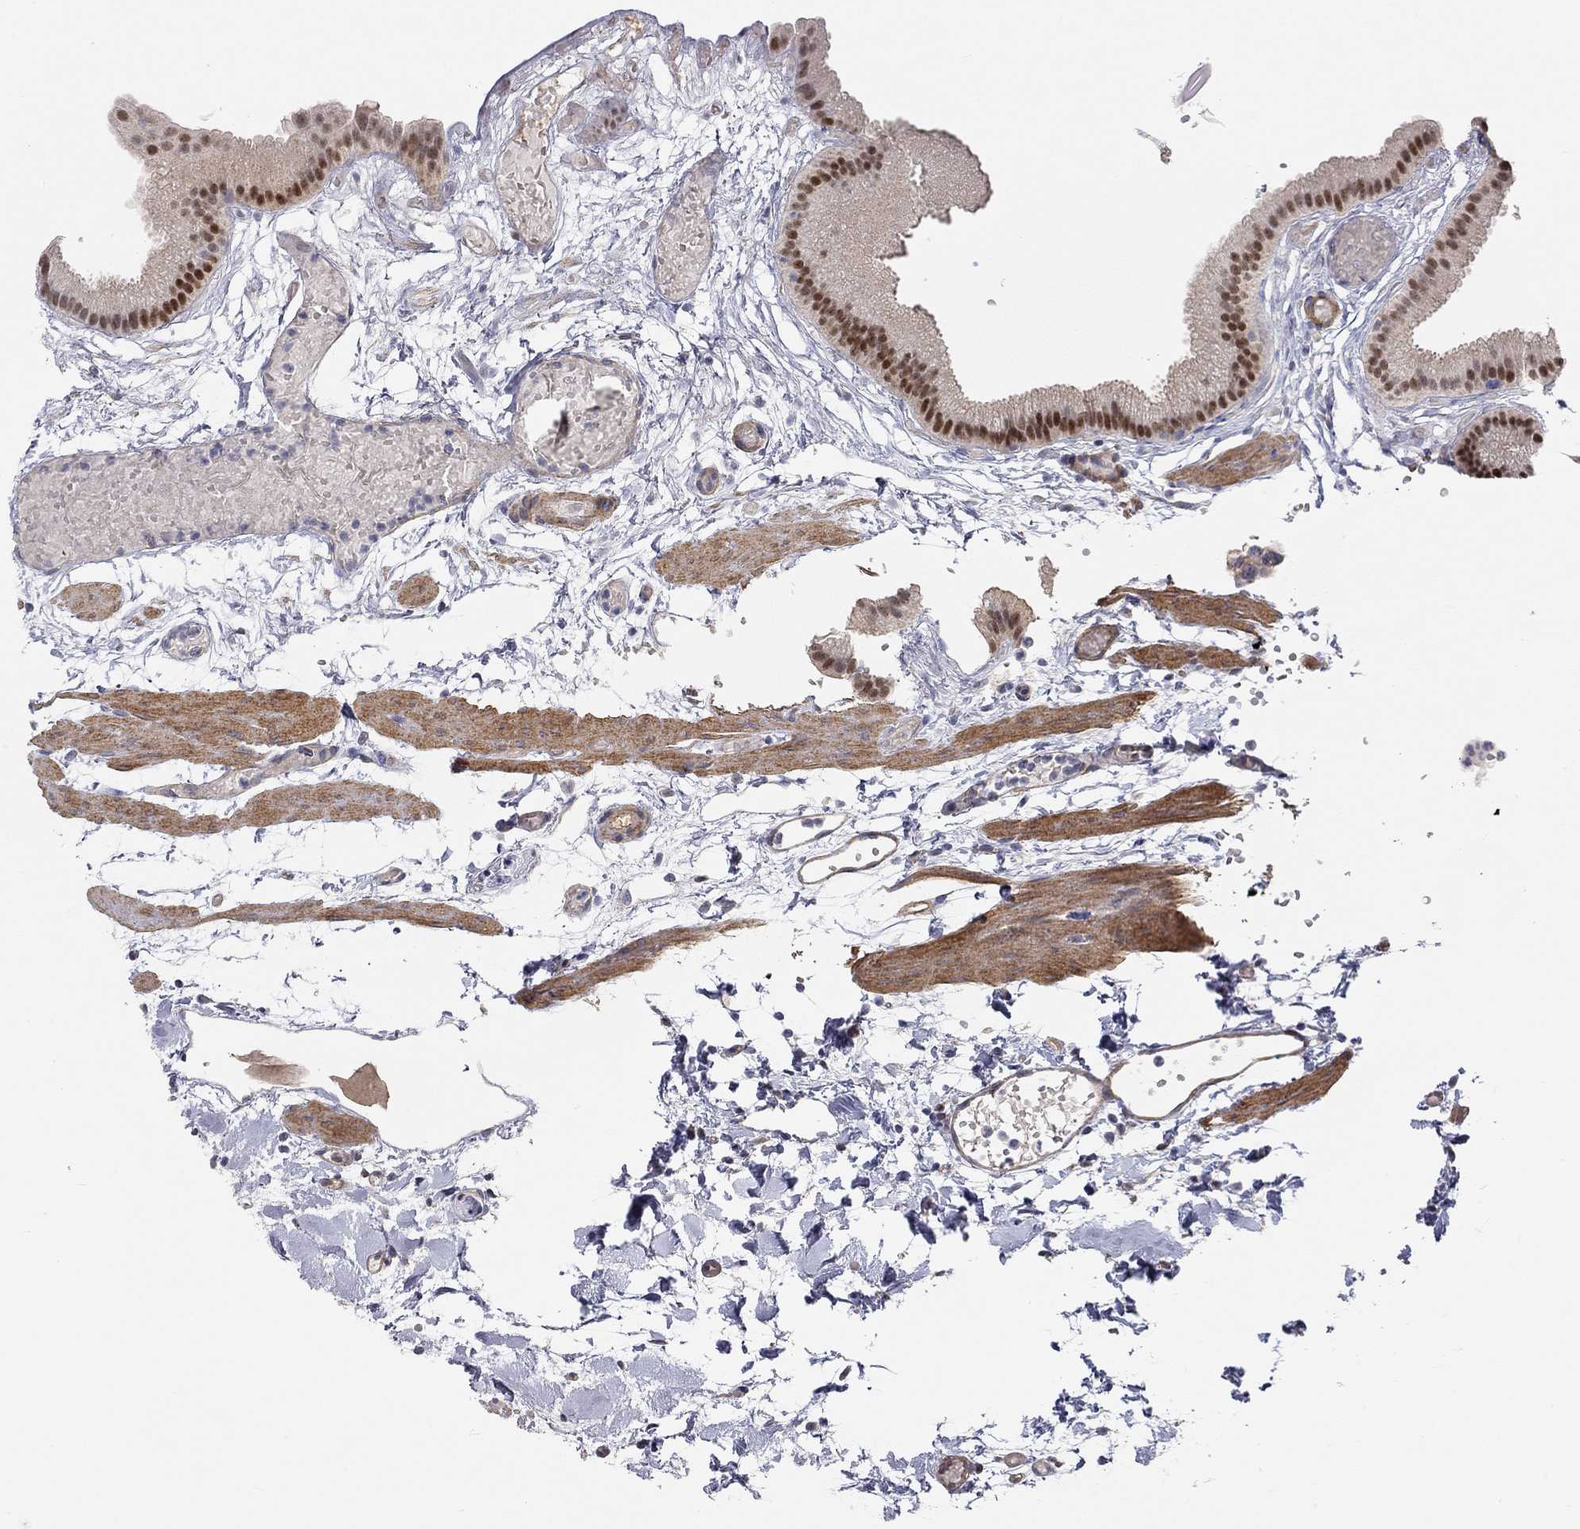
{"staining": {"intensity": "strong", "quantity": "25%-75%", "location": "nuclear"}, "tissue": "gallbladder", "cell_type": "Glandular cells", "image_type": "normal", "snomed": [{"axis": "morphology", "description": "Normal tissue, NOS"}, {"axis": "topography", "description": "Gallbladder"}], "caption": "Immunohistochemical staining of benign human gallbladder reveals strong nuclear protein expression in about 25%-75% of glandular cells.", "gene": "PAPSS2", "patient": {"sex": "female", "age": 45}}